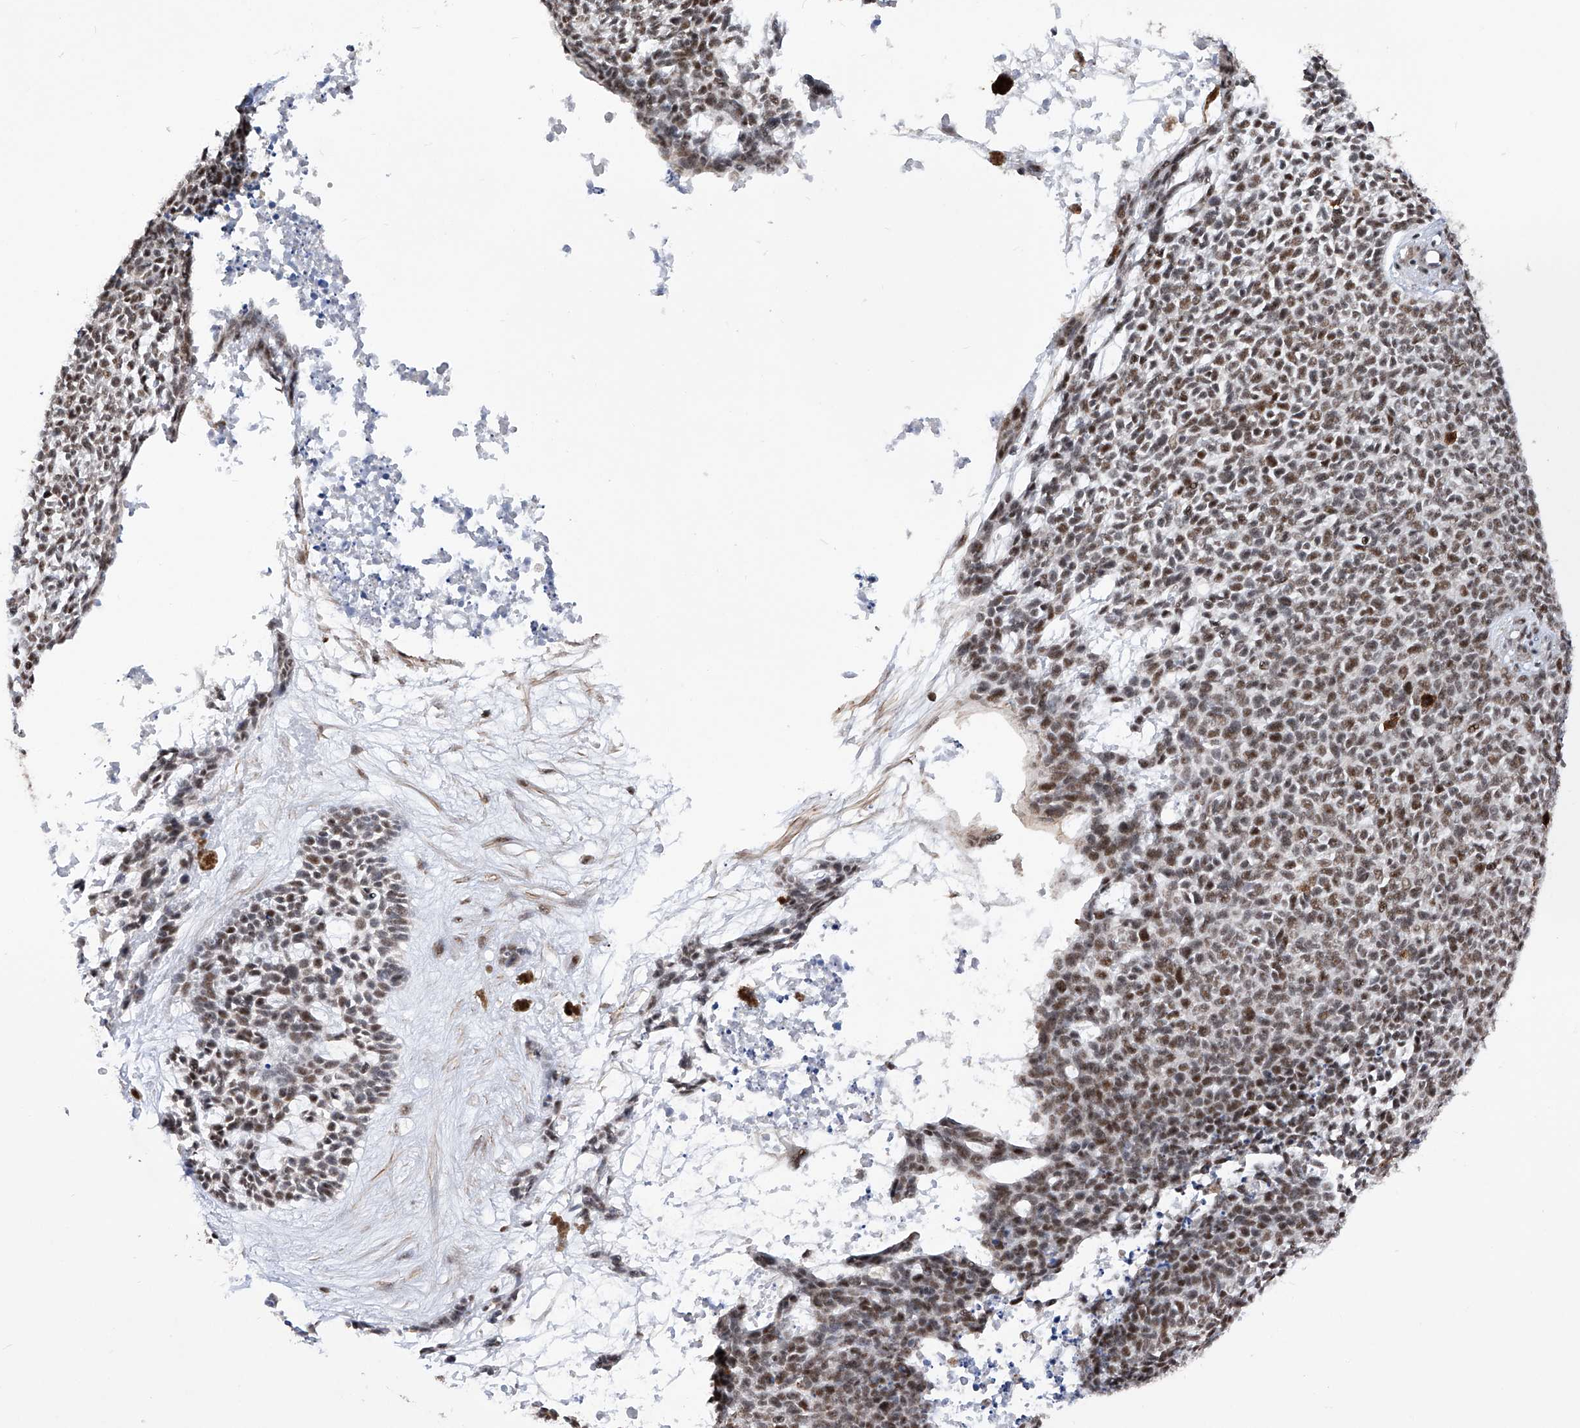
{"staining": {"intensity": "moderate", "quantity": "25%-75%", "location": "nuclear"}, "tissue": "skin cancer", "cell_type": "Tumor cells", "image_type": "cancer", "snomed": [{"axis": "morphology", "description": "Basal cell carcinoma"}, {"axis": "topography", "description": "Skin"}], "caption": "Approximately 25%-75% of tumor cells in human skin basal cell carcinoma reveal moderate nuclear protein expression as visualized by brown immunohistochemical staining.", "gene": "NFATC4", "patient": {"sex": "female", "age": 84}}